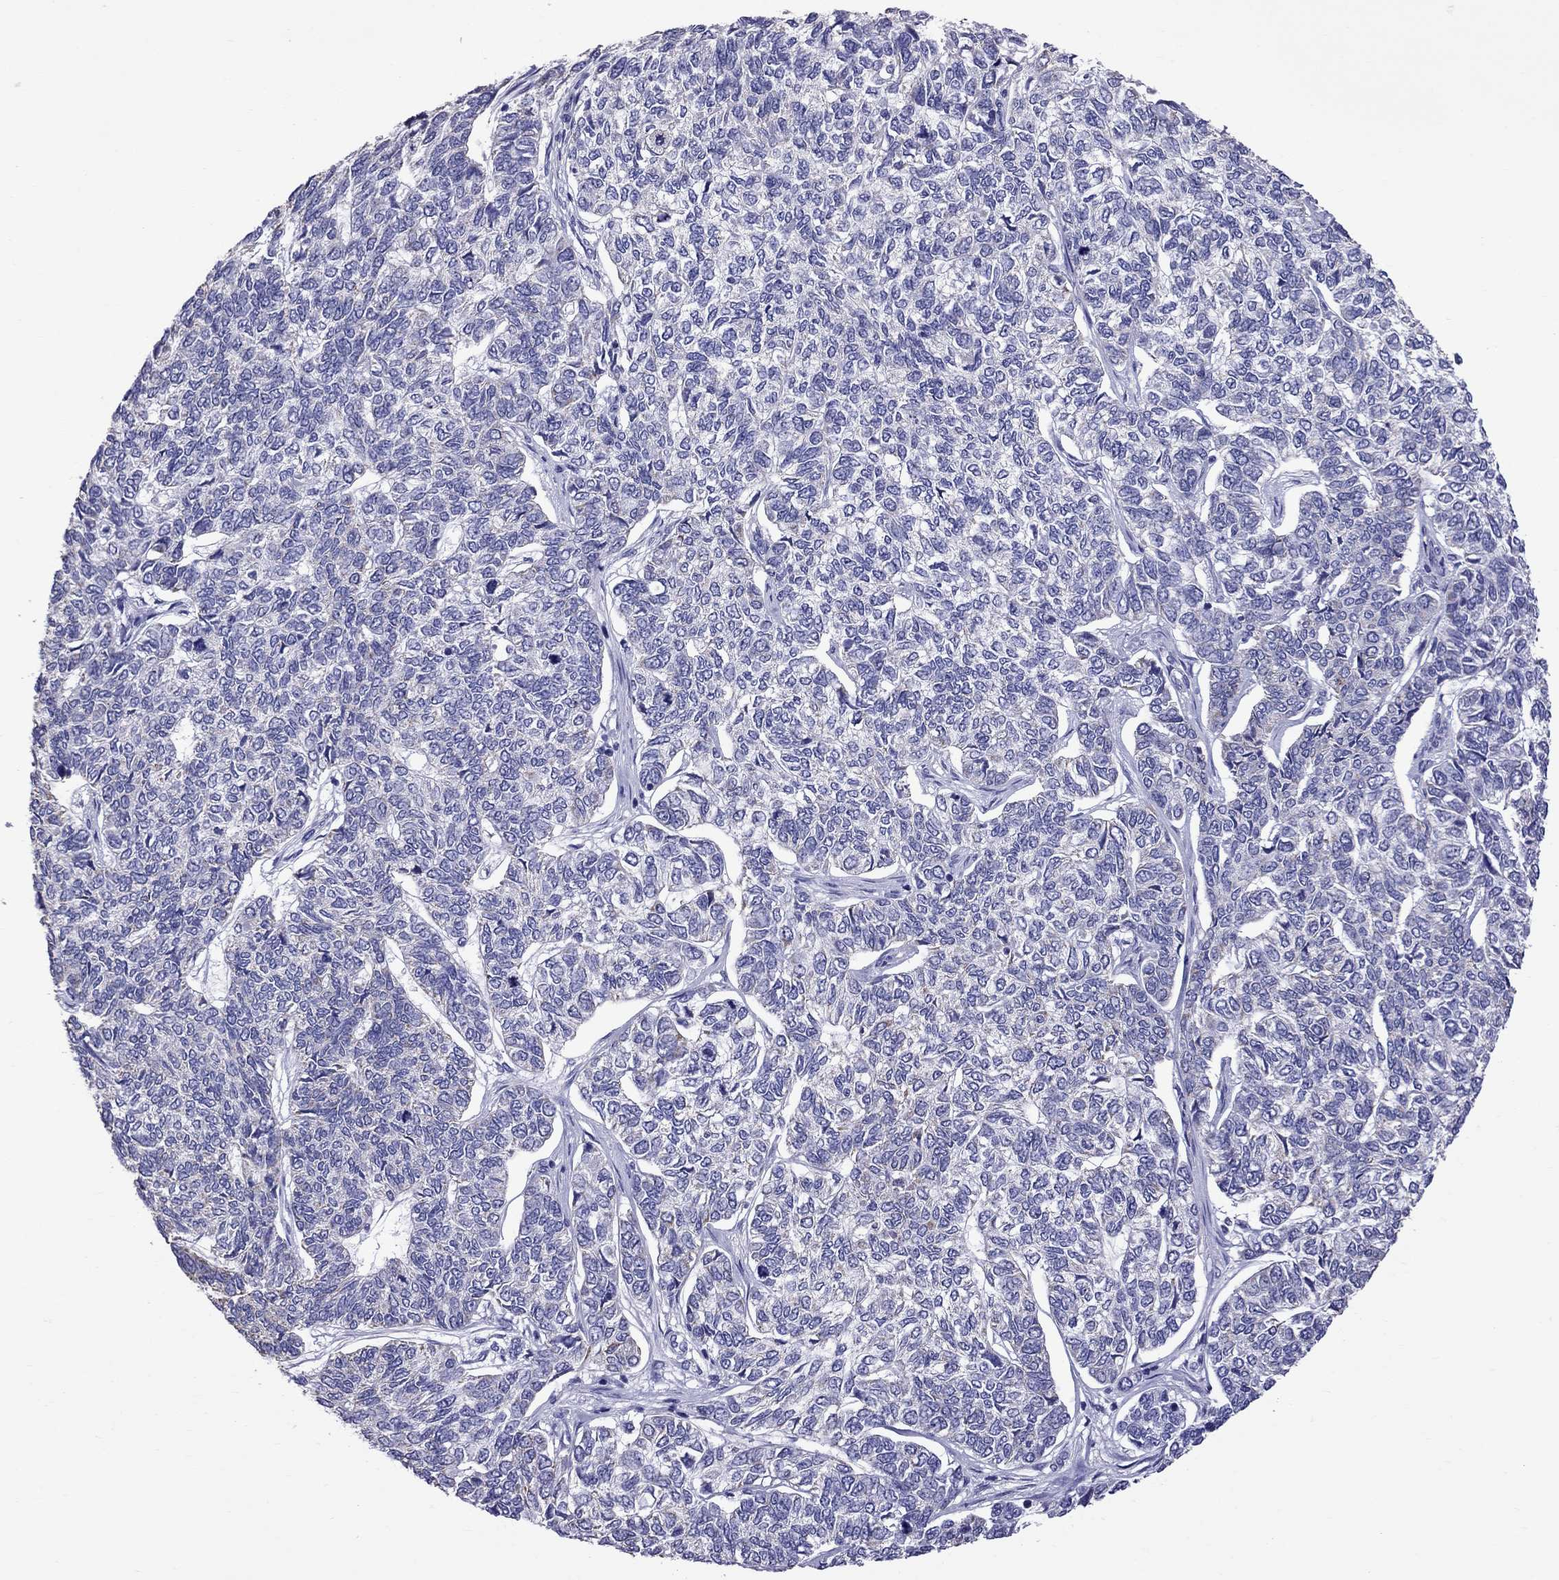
{"staining": {"intensity": "negative", "quantity": "none", "location": "none"}, "tissue": "skin cancer", "cell_type": "Tumor cells", "image_type": "cancer", "snomed": [{"axis": "morphology", "description": "Basal cell carcinoma"}, {"axis": "topography", "description": "Skin"}], "caption": "Tumor cells show no significant positivity in skin basal cell carcinoma.", "gene": "TTLL13", "patient": {"sex": "female", "age": 65}}